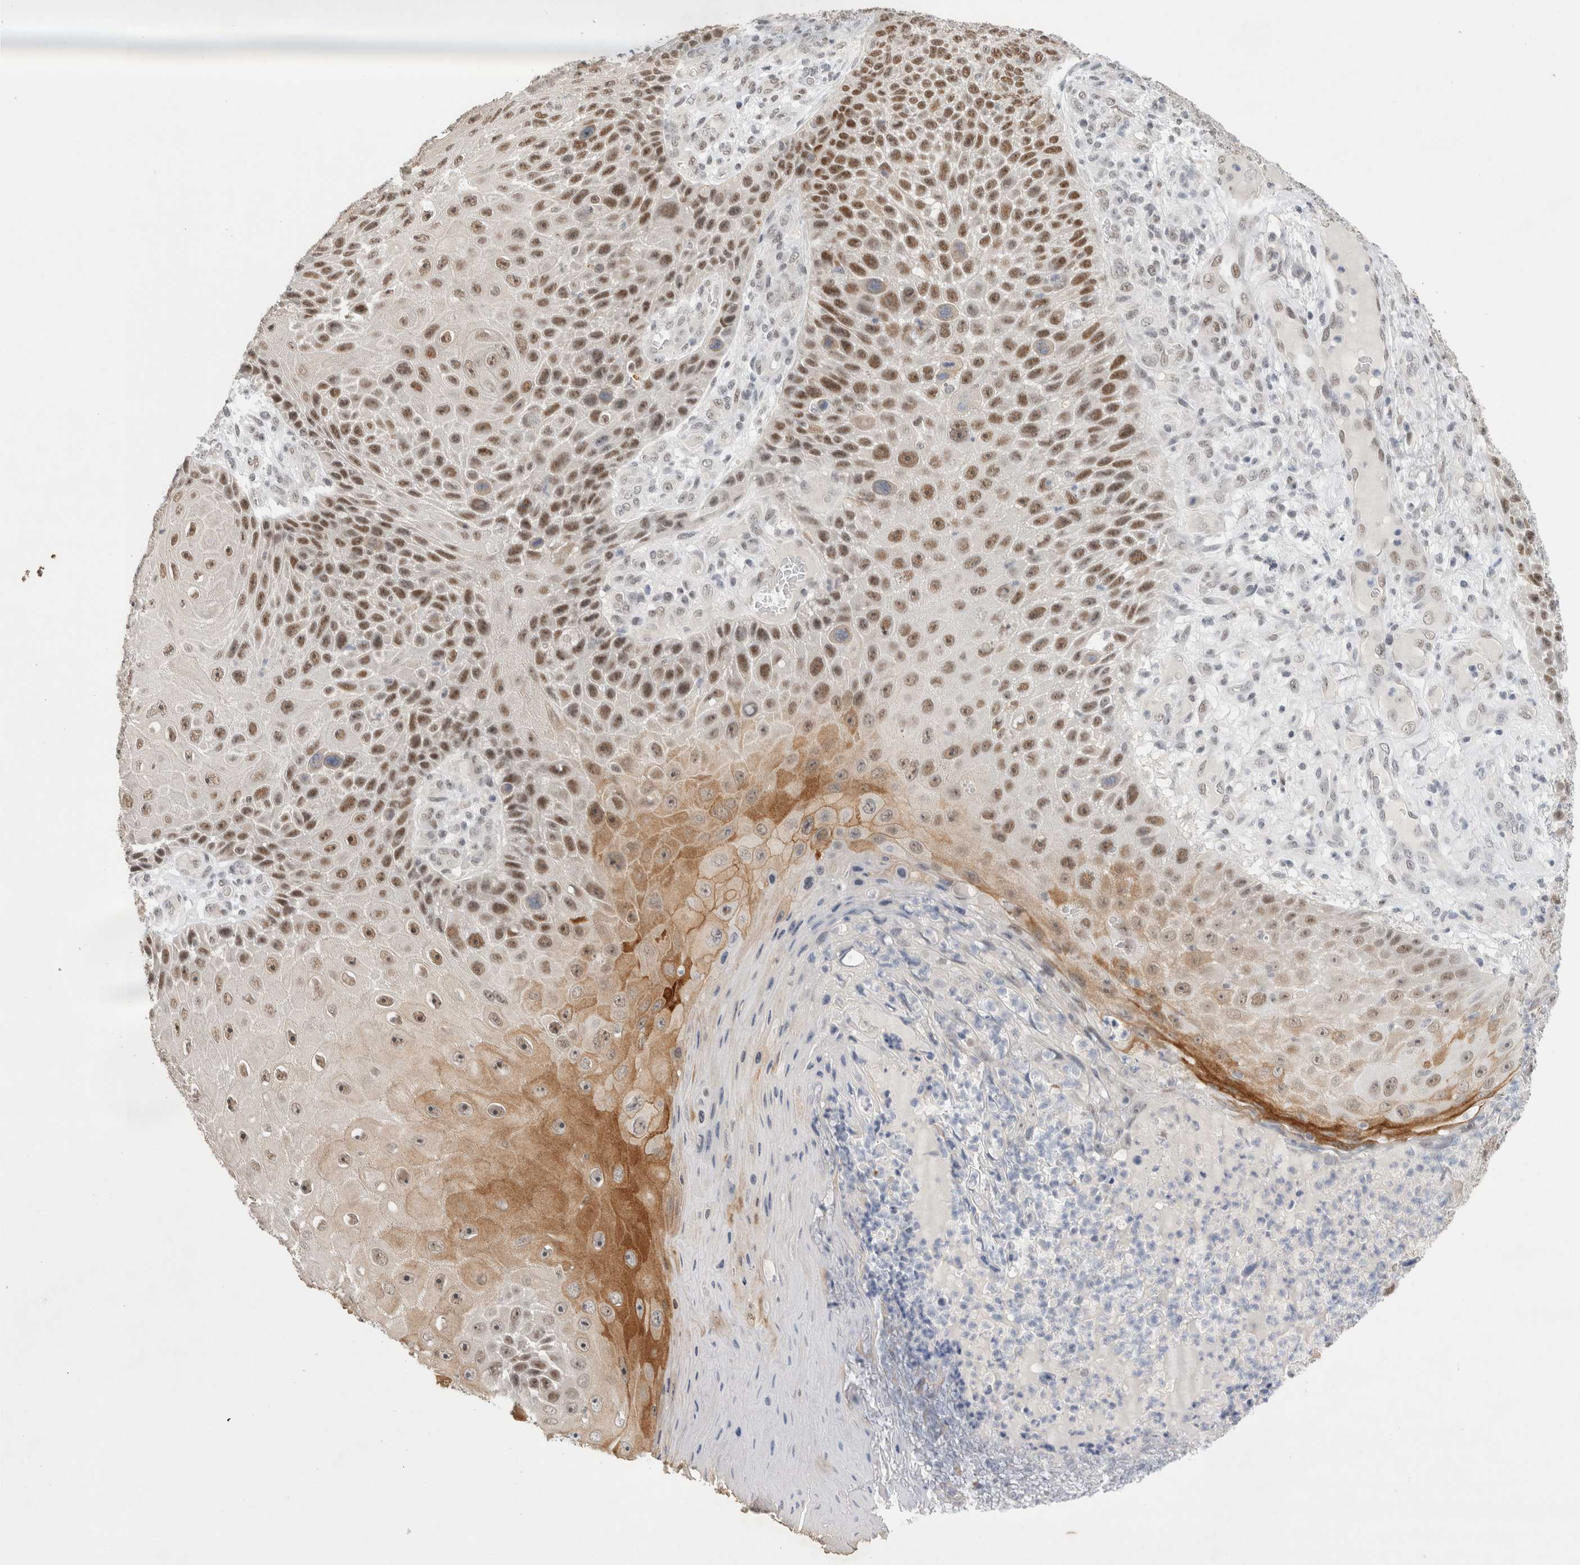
{"staining": {"intensity": "strong", "quantity": ">75%", "location": "cytoplasmic/membranous,nuclear"}, "tissue": "skin cancer", "cell_type": "Tumor cells", "image_type": "cancer", "snomed": [{"axis": "morphology", "description": "Squamous cell carcinoma, NOS"}, {"axis": "topography", "description": "Skin"}], "caption": "Immunohistochemistry image of neoplastic tissue: human squamous cell carcinoma (skin) stained using immunohistochemistry exhibits high levels of strong protein expression localized specifically in the cytoplasmic/membranous and nuclear of tumor cells, appearing as a cytoplasmic/membranous and nuclear brown color.", "gene": "RECQL4", "patient": {"sex": "female", "age": 88}}